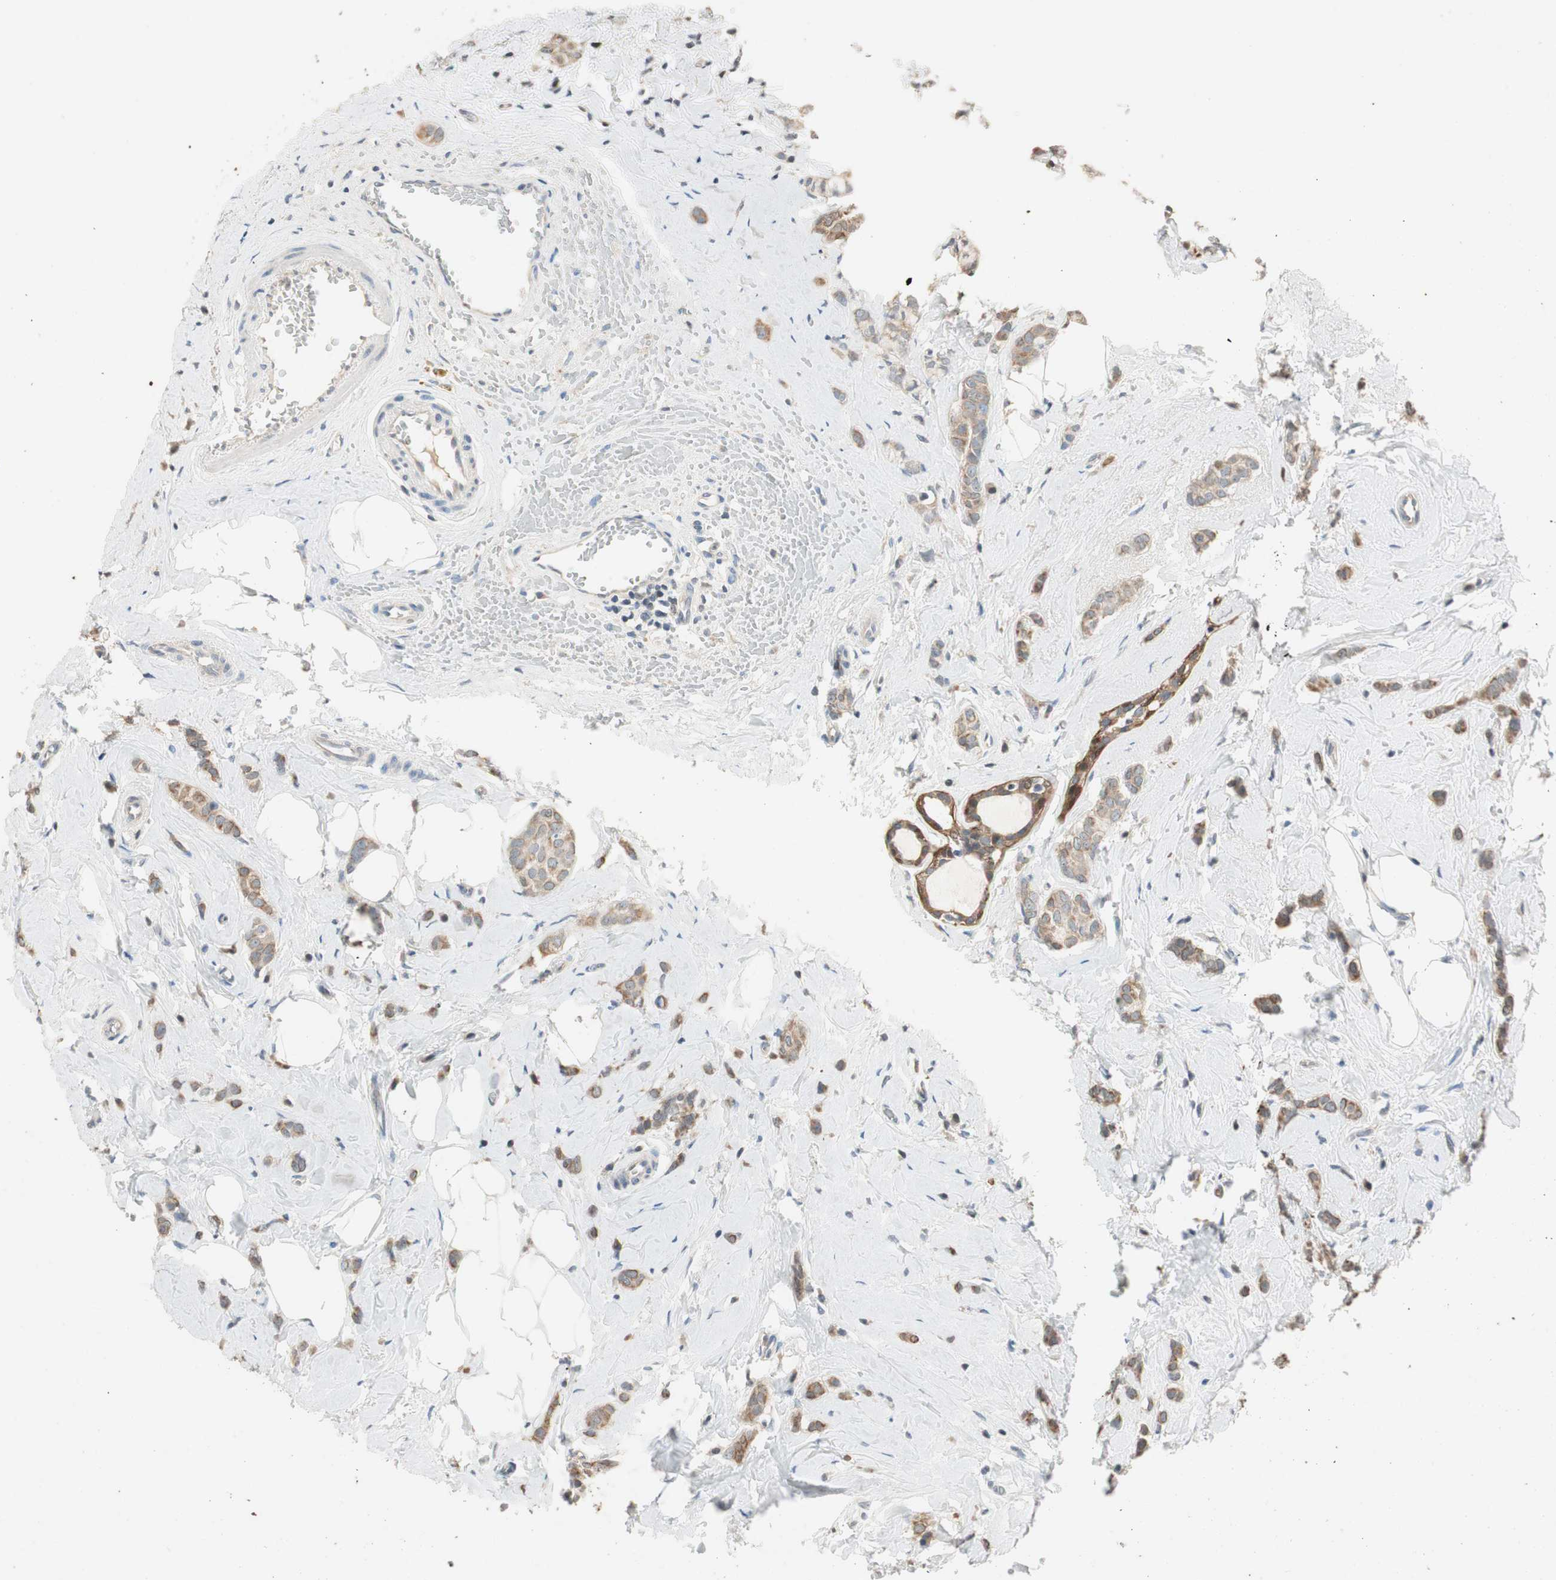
{"staining": {"intensity": "weak", "quantity": ">75%", "location": "cytoplasmic/membranous"}, "tissue": "breast cancer", "cell_type": "Tumor cells", "image_type": "cancer", "snomed": [{"axis": "morphology", "description": "Lobular carcinoma"}, {"axis": "topography", "description": "Breast"}], "caption": "Immunohistochemistry (DAB (3,3'-diaminobenzidine)) staining of human breast cancer (lobular carcinoma) exhibits weak cytoplasmic/membranous protein expression in approximately >75% of tumor cells. Immunohistochemistry (ihc) stains the protein of interest in brown and the nuclei are stained blue.", "gene": "SERPINB5", "patient": {"sex": "female", "age": 60}}